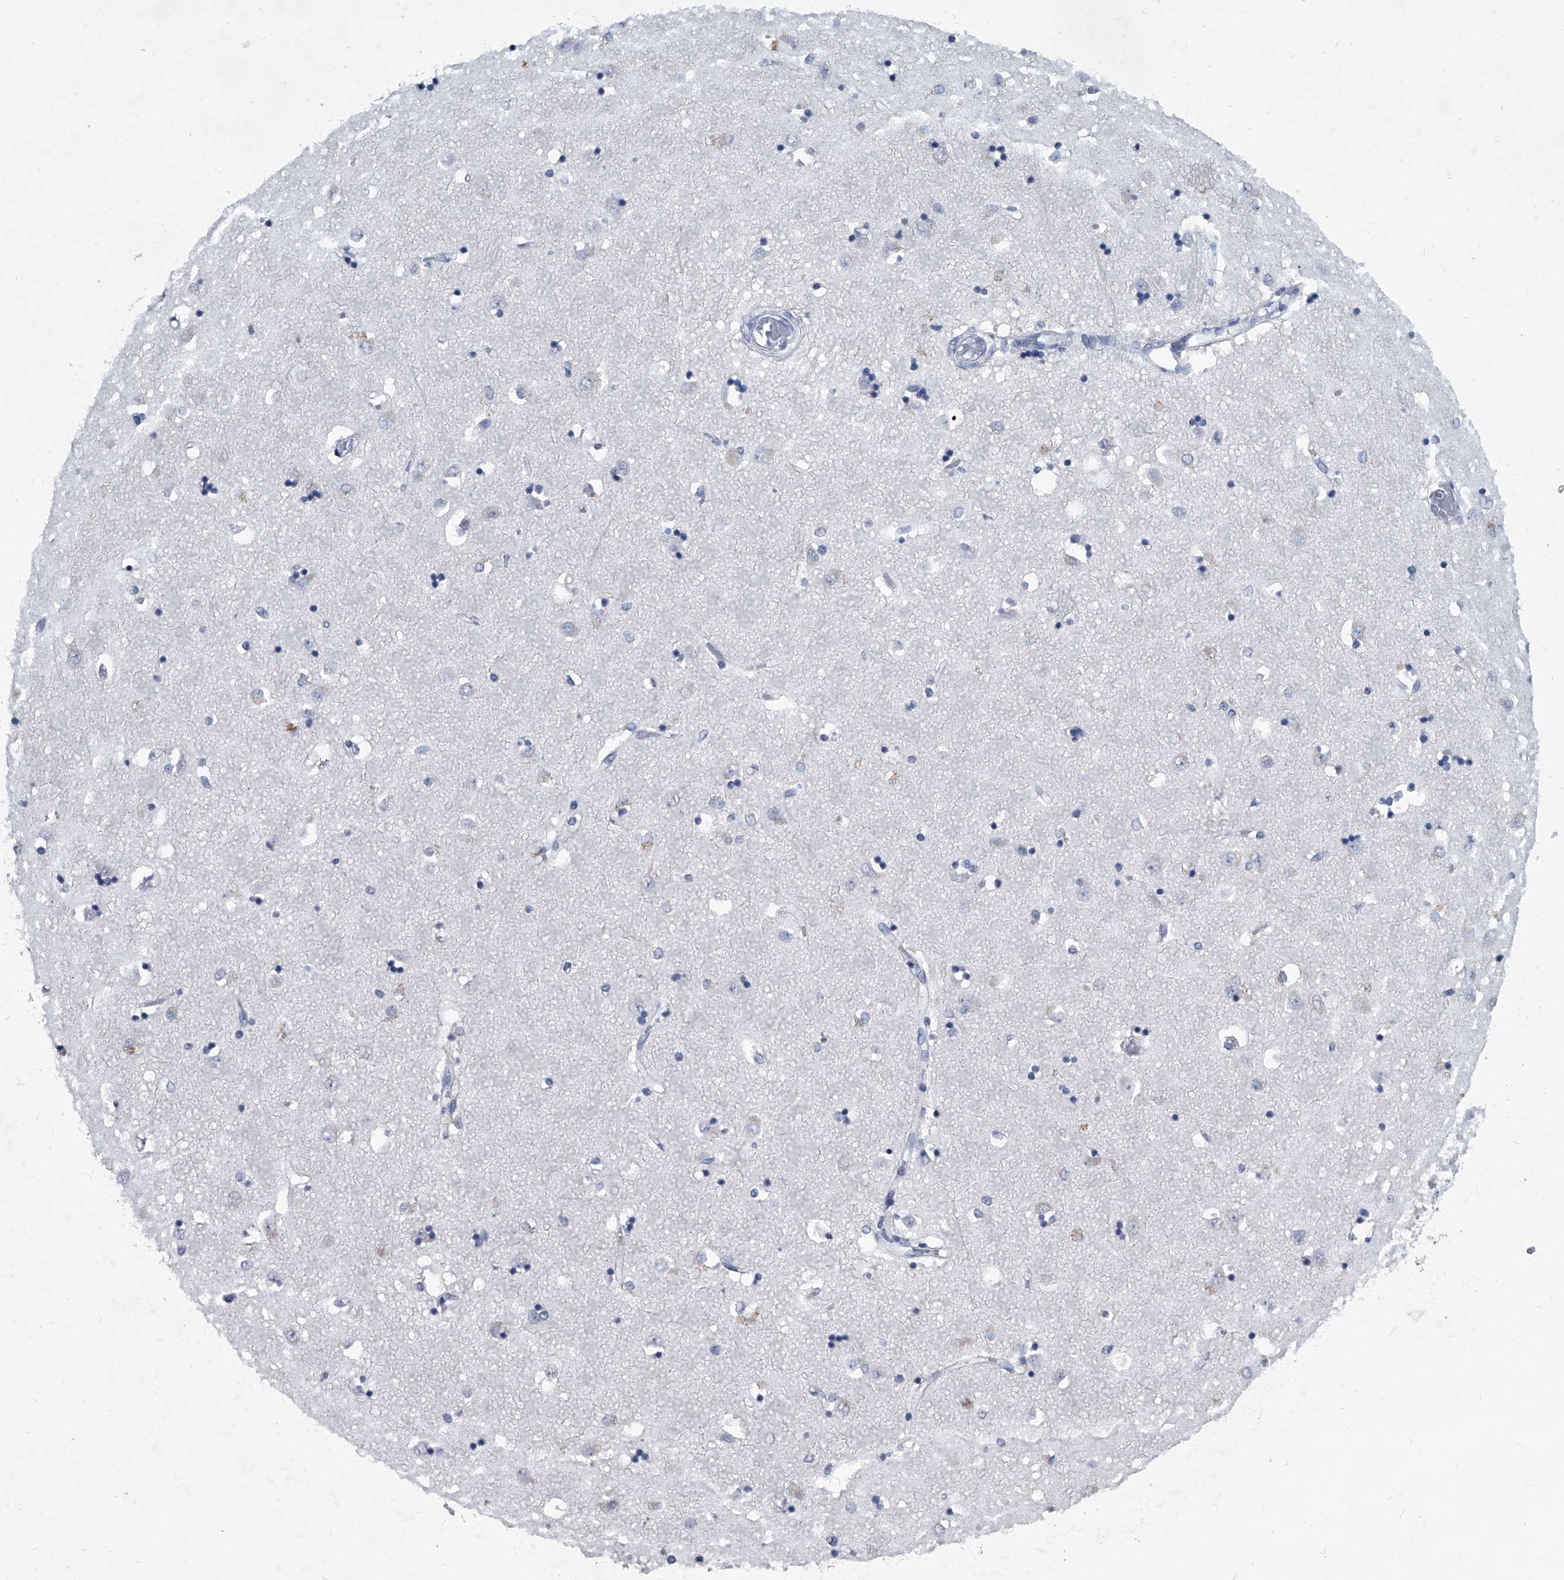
{"staining": {"intensity": "negative", "quantity": "none", "location": "none"}, "tissue": "caudate", "cell_type": "Glial cells", "image_type": "normal", "snomed": [{"axis": "morphology", "description": "Normal tissue, NOS"}, {"axis": "topography", "description": "Lateral ventricle wall"}], "caption": "Immunohistochemical staining of benign caudate displays no significant staining in glial cells.", "gene": "BCAS1", "patient": {"sex": "male", "age": 45}}